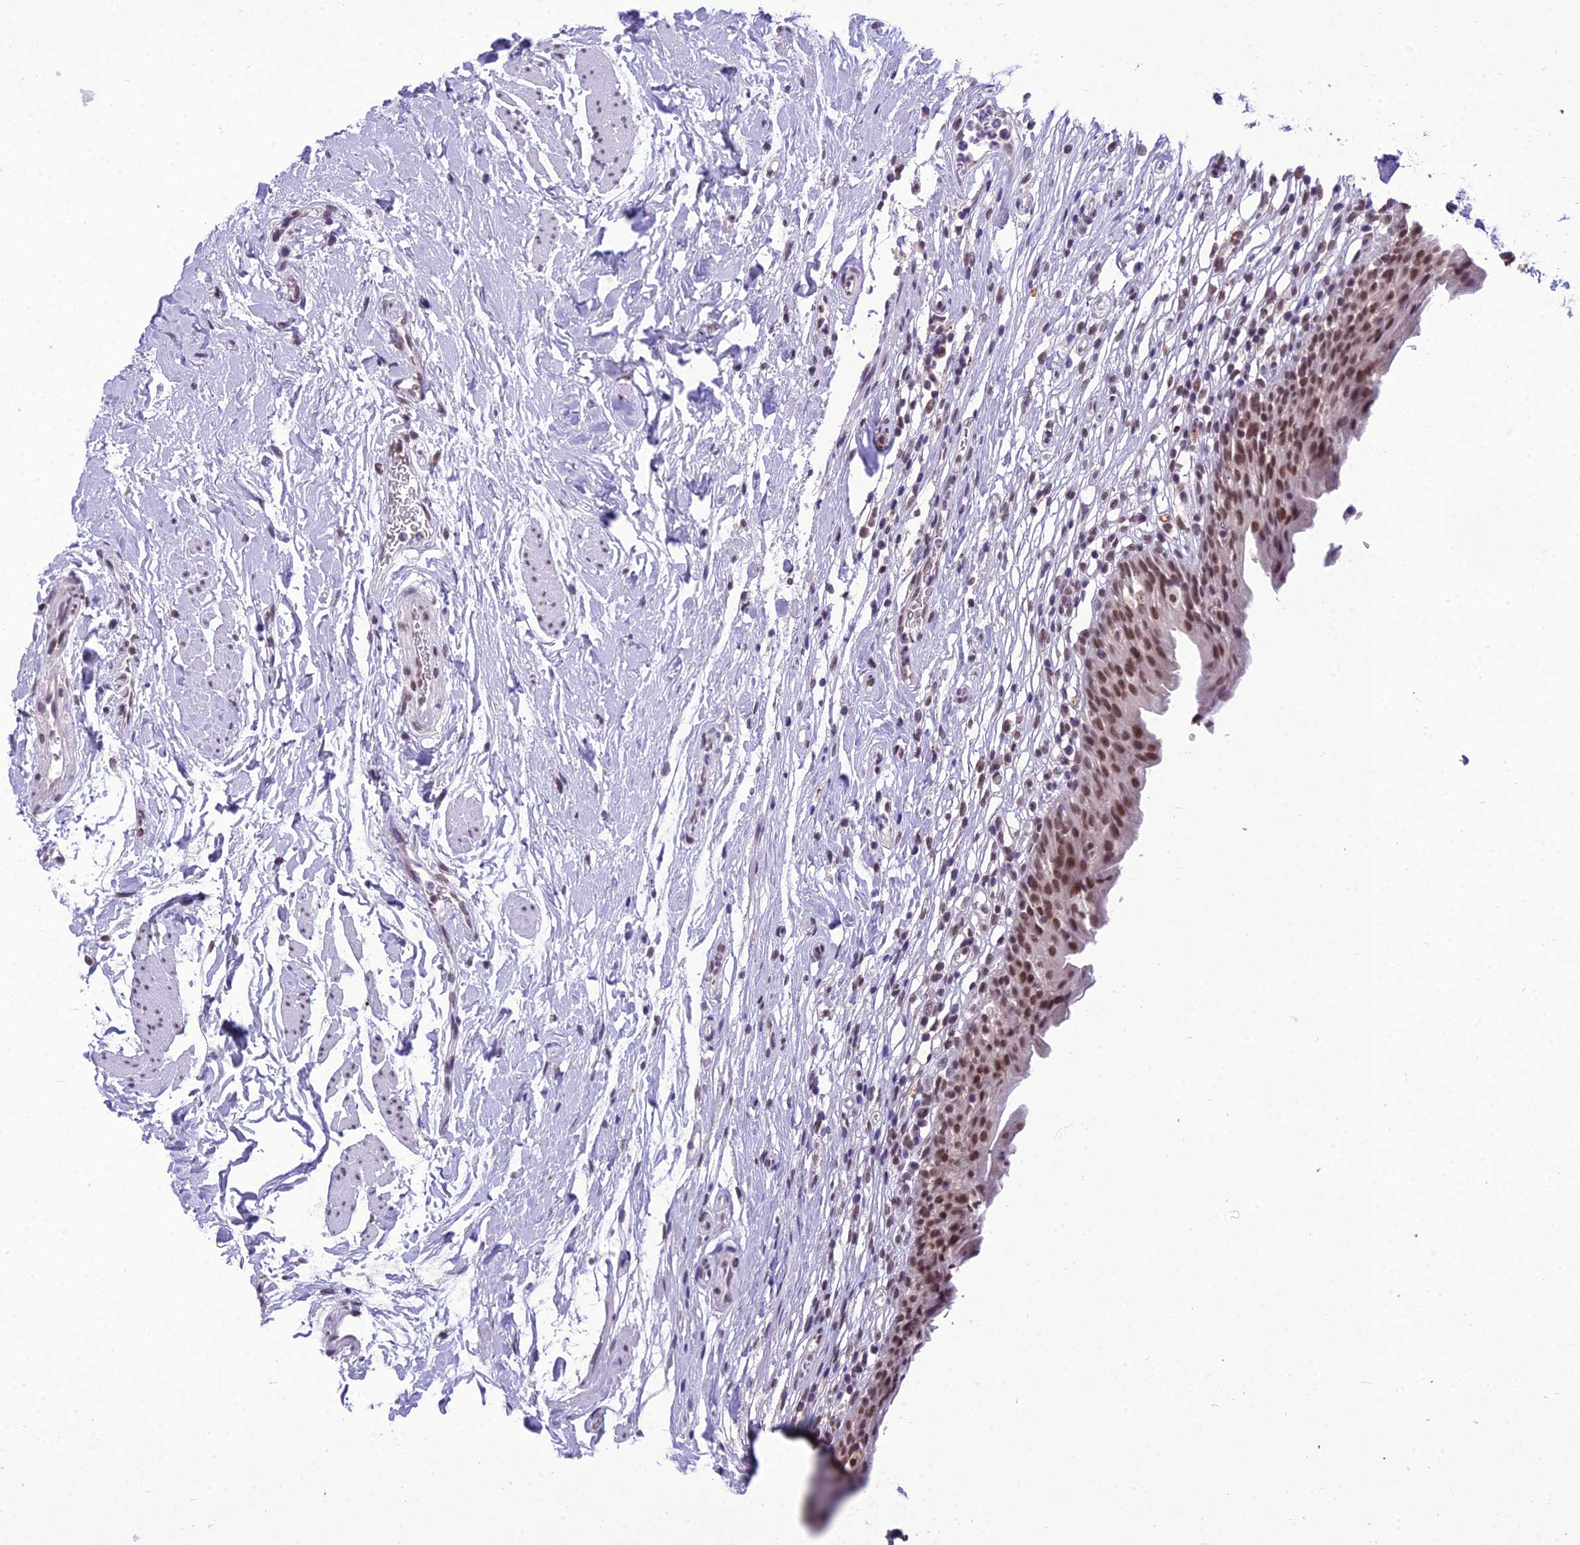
{"staining": {"intensity": "moderate", "quantity": ">75%", "location": "nuclear"}, "tissue": "urinary bladder", "cell_type": "Urothelial cells", "image_type": "normal", "snomed": [{"axis": "morphology", "description": "Normal tissue, NOS"}, {"axis": "morphology", "description": "Inflammation, NOS"}, {"axis": "topography", "description": "Urinary bladder"}], "caption": "Immunohistochemical staining of normal urinary bladder demonstrates >75% levels of moderate nuclear protein staining in about >75% of urothelial cells. (DAB IHC with brightfield microscopy, high magnification).", "gene": "SH3RF3", "patient": {"sex": "male", "age": 63}}